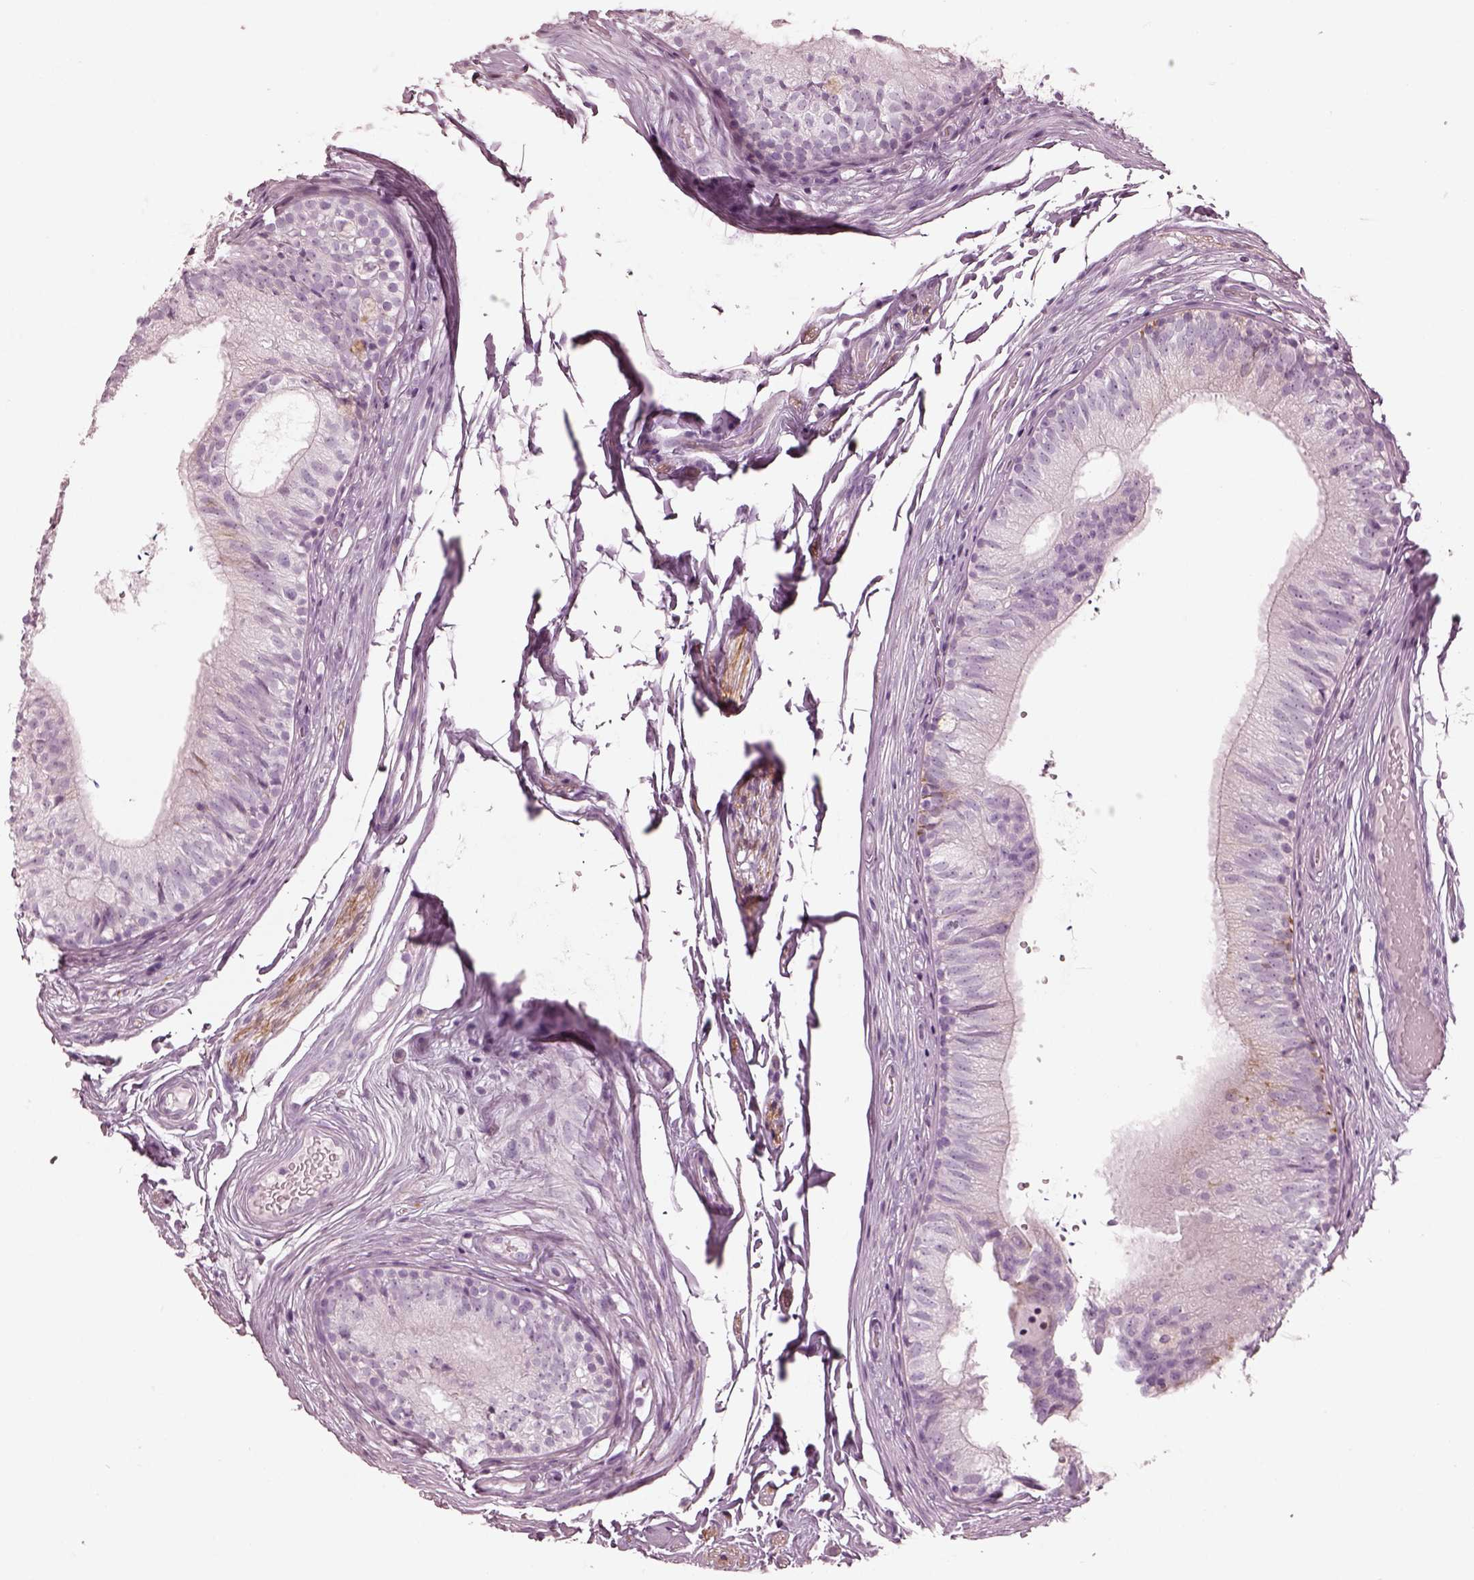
{"staining": {"intensity": "negative", "quantity": "none", "location": "none"}, "tissue": "epididymis", "cell_type": "Glandular cells", "image_type": "normal", "snomed": [{"axis": "morphology", "description": "Normal tissue, NOS"}, {"axis": "topography", "description": "Epididymis"}], "caption": "Photomicrograph shows no significant protein positivity in glandular cells of benign epididymis. Brightfield microscopy of IHC stained with DAB (brown) and hematoxylin (blue), captured at high magnification.", "gene": "ENSG00000289258", "patient": {"sex": "male", "age": 29}}